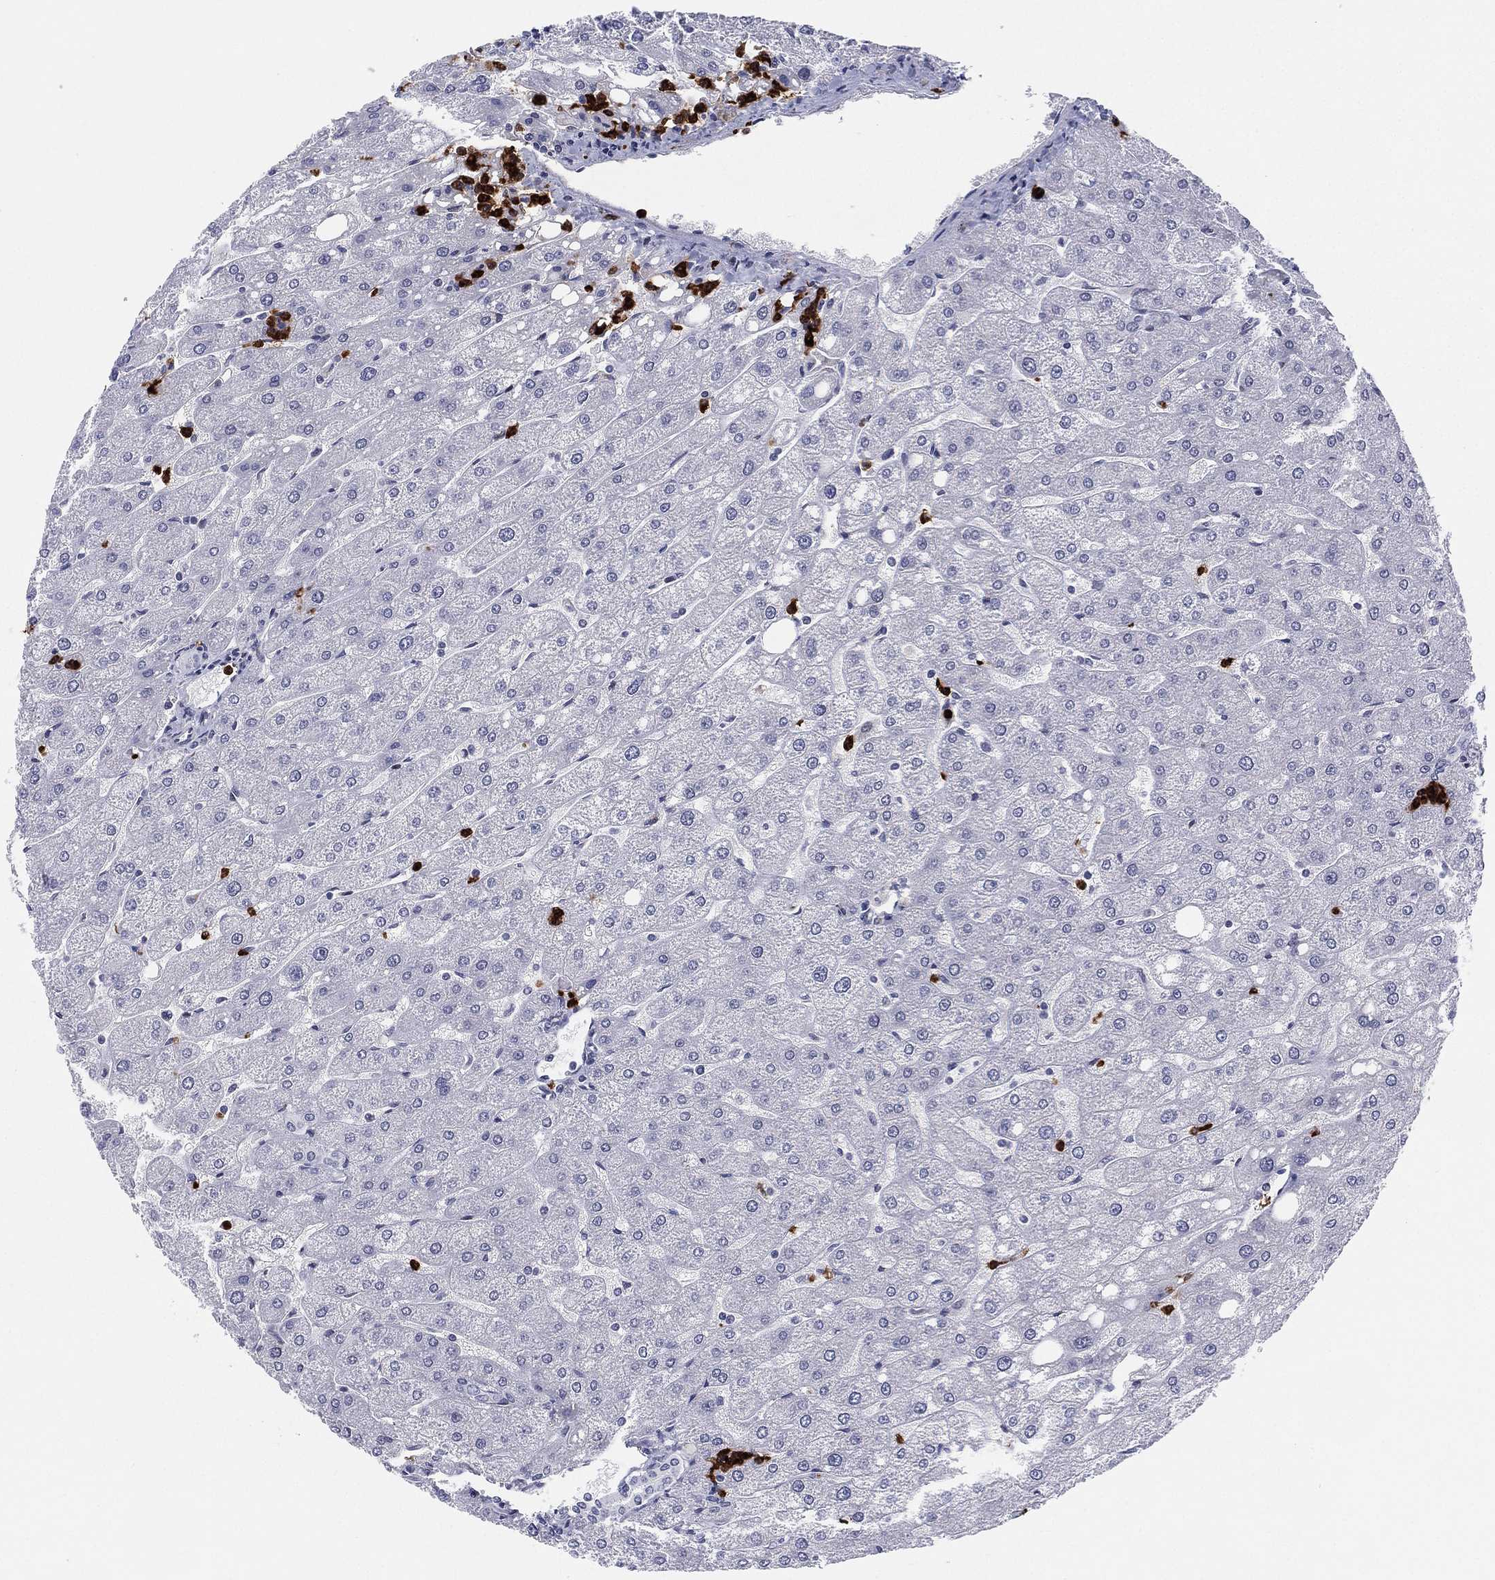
{"staining": {"intensity": "negative", "quantity": "none", "location": "none"}, "tissue": "liver", "cell_type": "Cholangiocytes", "image_type": "normal", "snomed": [{"axis": "morphology", "description": "Normal tissue, NOS"}, {"axis": "topography", "description": "Liver"}], "caption": "The photomicrograph shows no significant staining in cholangiocytes of liver. The staining was performed using DAB (3,3'-diaminobenzidine) to visualize the protein expression in brown, while the nuclei were stained in blue with hematoxylin (Magnification: 20x).", "gene": "CD177", "patient": {"sex": "male", "age": 67}}